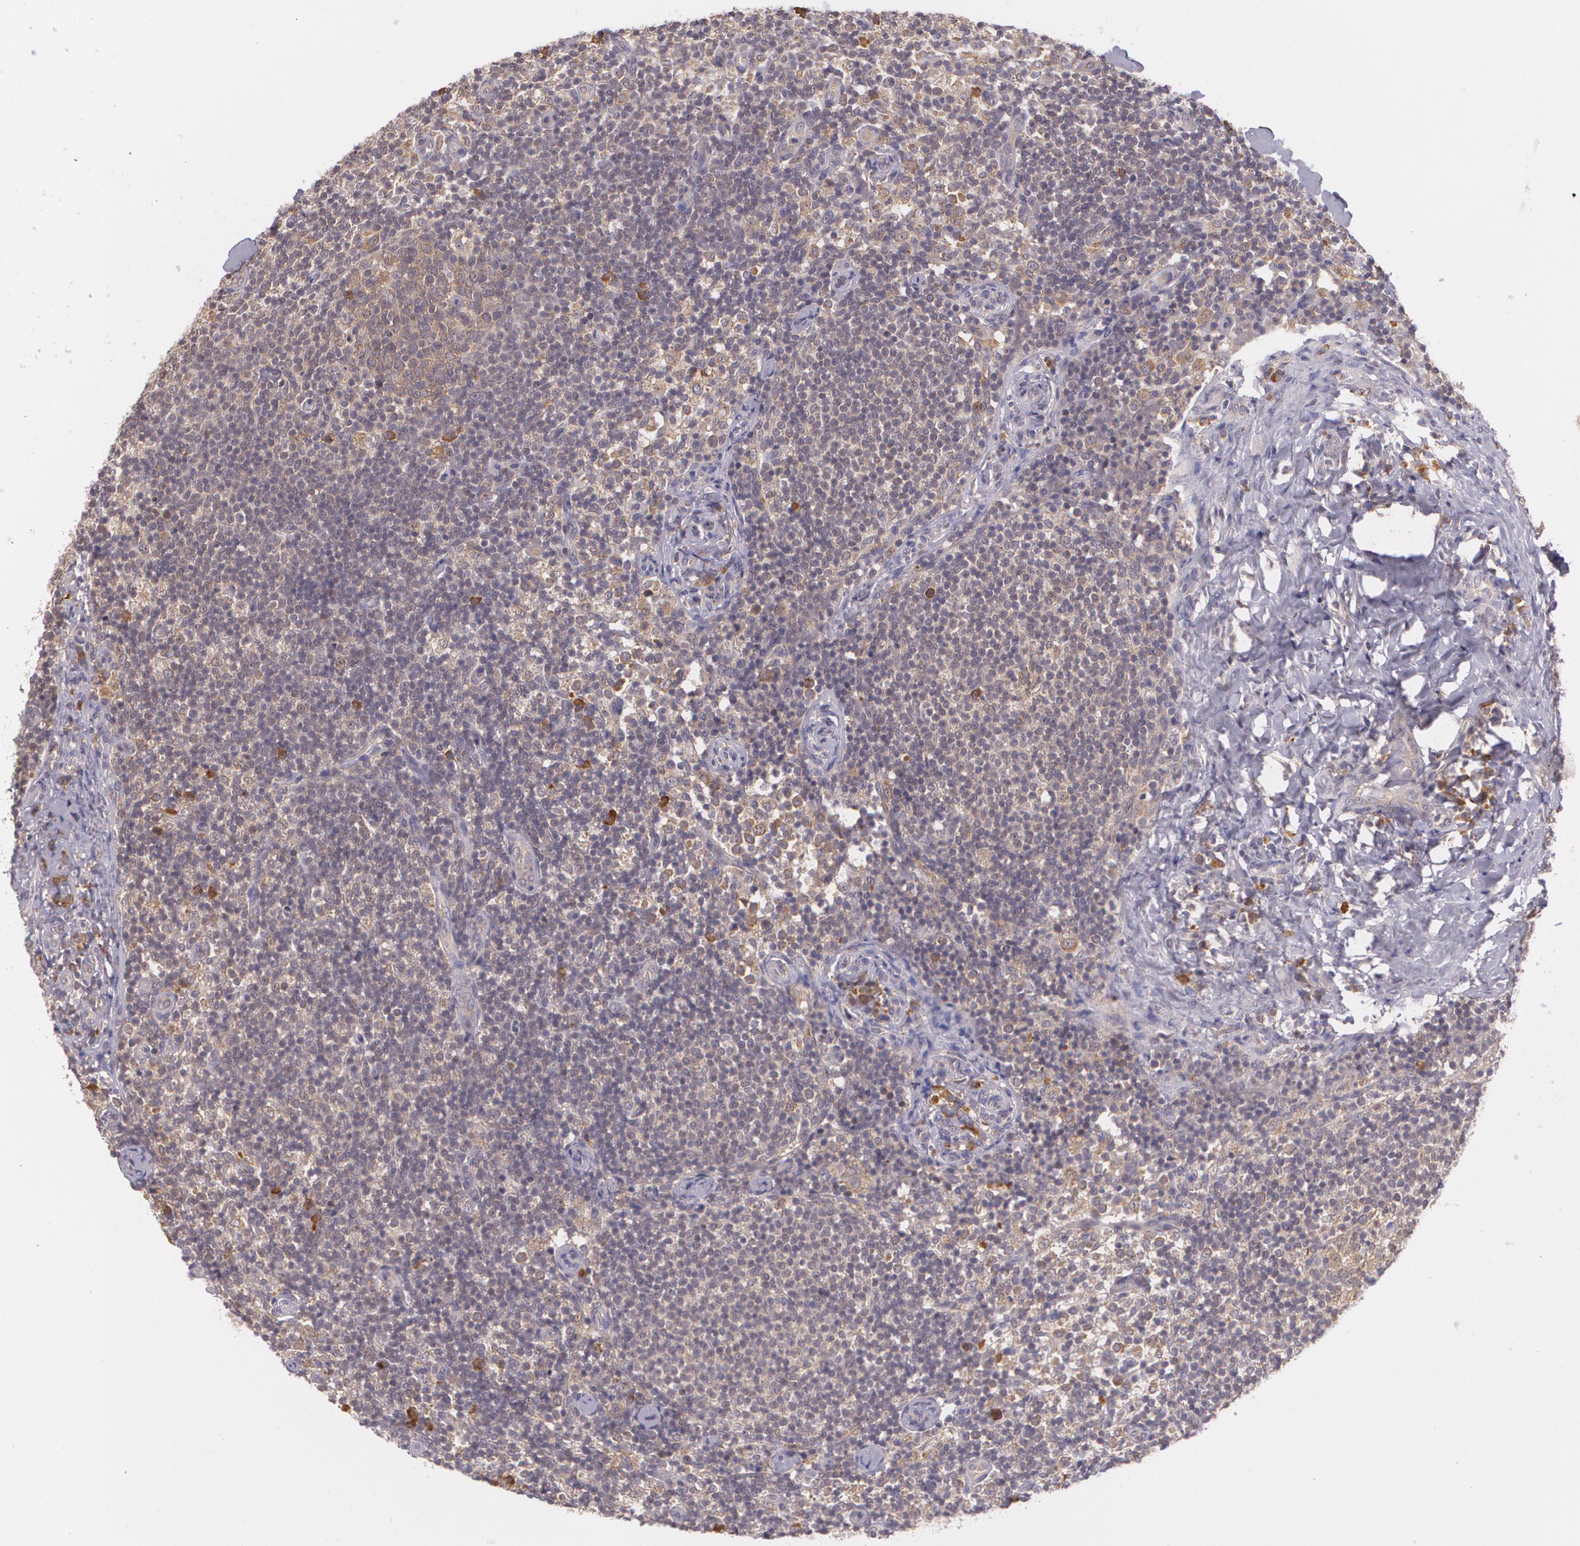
{"staining": {"intensity": "moderate", "quantity": ">75%", "location": "cytoplasmic/membranous"}, "tissue": "lymph node", "cell_type": "Germinal center cells", "image_type": "normal", "snomed": [{"axis": "morphology", "description": "Normal tissue, NOS"}, {"axis": "morphology", "description": "Inflammation, NOS"}, {"axis": "topography", "description": "Lymph node"}], "caption": "Germinal center cells exhibit moderate cytoplasmic/membranous expression in about >75% of cells in normal lymph node. (Brightfield microscopy of DAB IHC at high magnification).", "gene": "CCL17", "patient": {"sex": "male", "age": 46}}